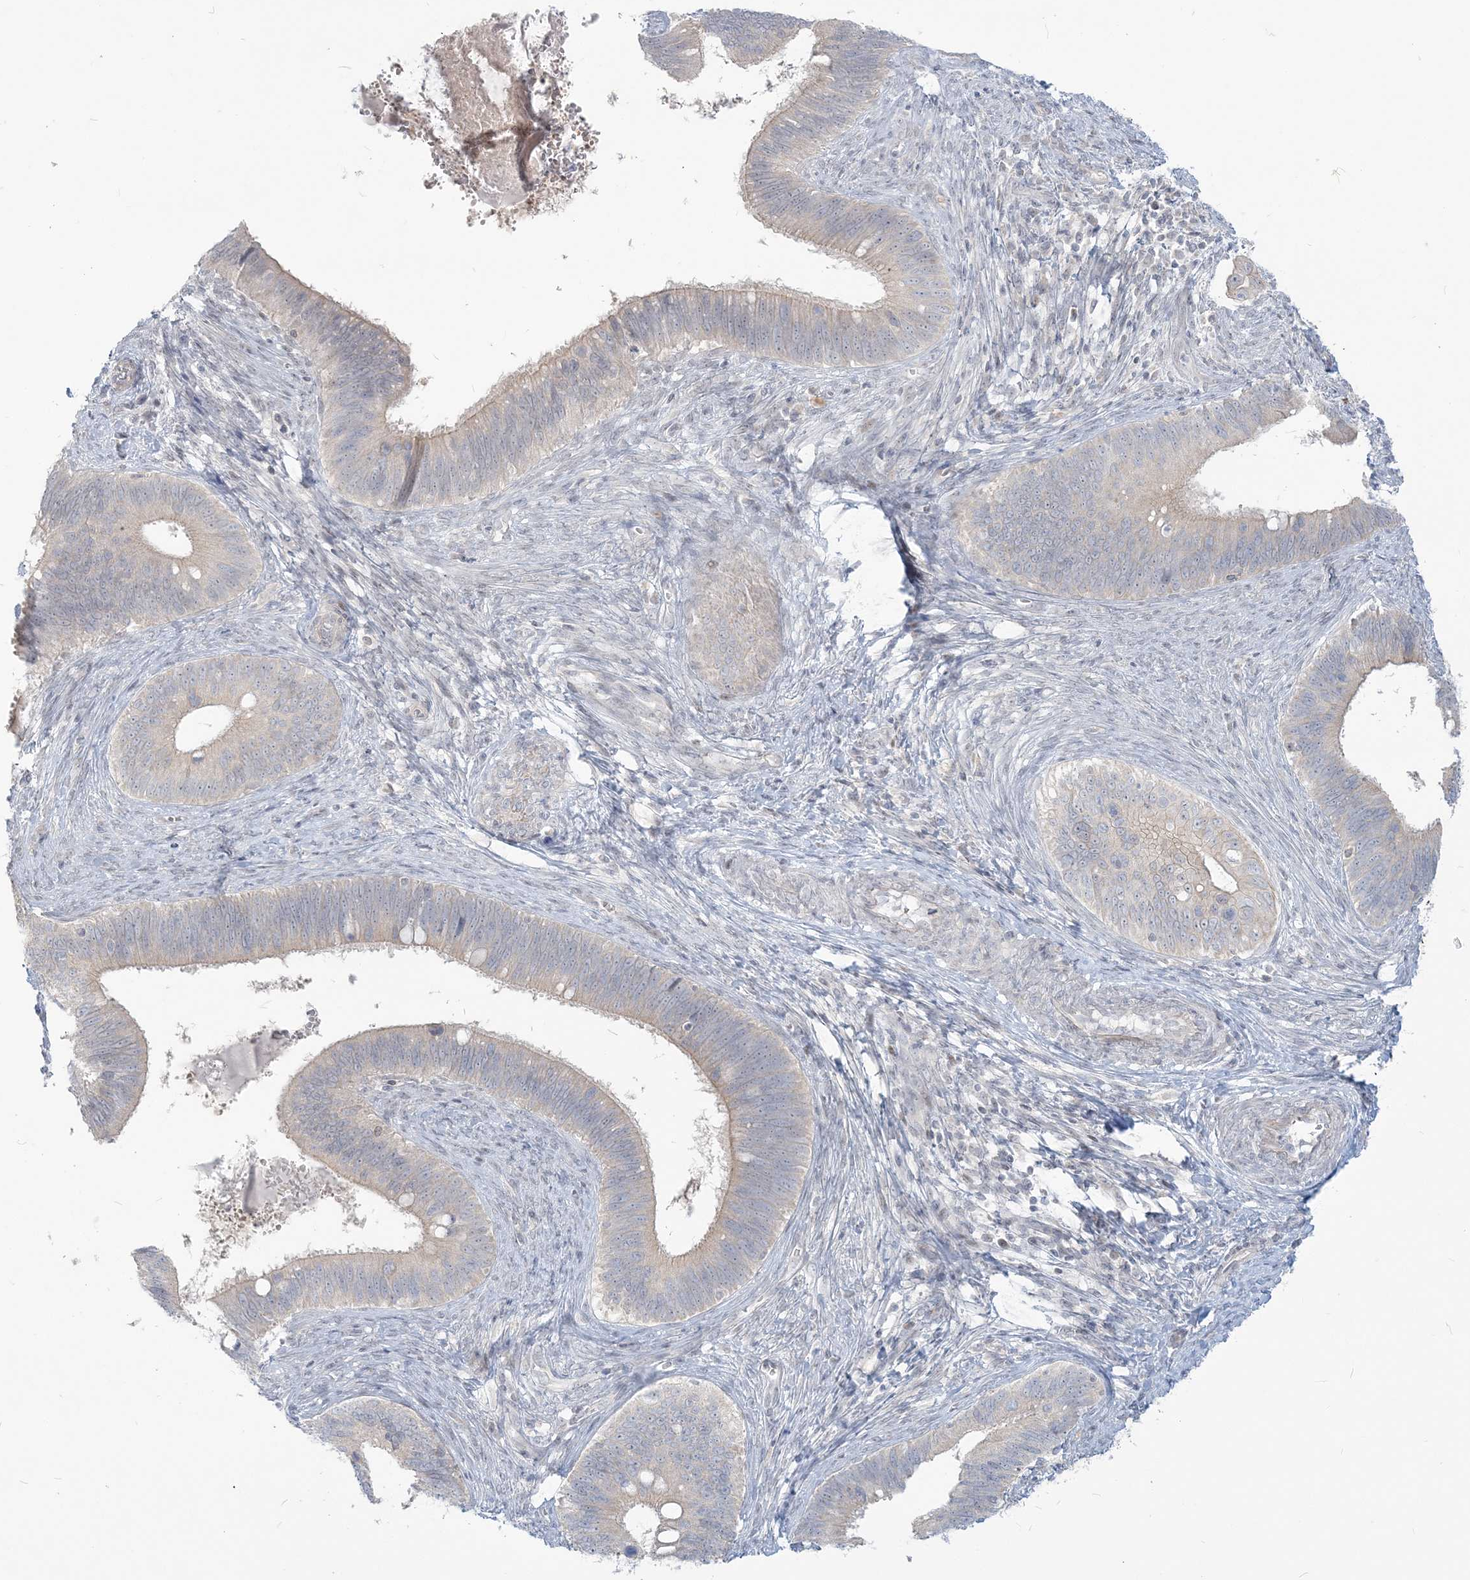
{"staining": {"intensity": "negative", "quantity": "none", "location": "none"}, "tissue": "cervical cancer", "cell_type": "Tumor cells", "image_type": "cancer", "snomed": [{"axis": "morphology", "description": "Adenocarcinoma, NOS"}, {"axis": "topography", "description": "Cervix"}], "caption": "There is no significant positivity in tumor cells of cervical cancer (adenocarcinoma).", "gene": "SDAD1", "patient": {"sex": "female", "age": 42}}